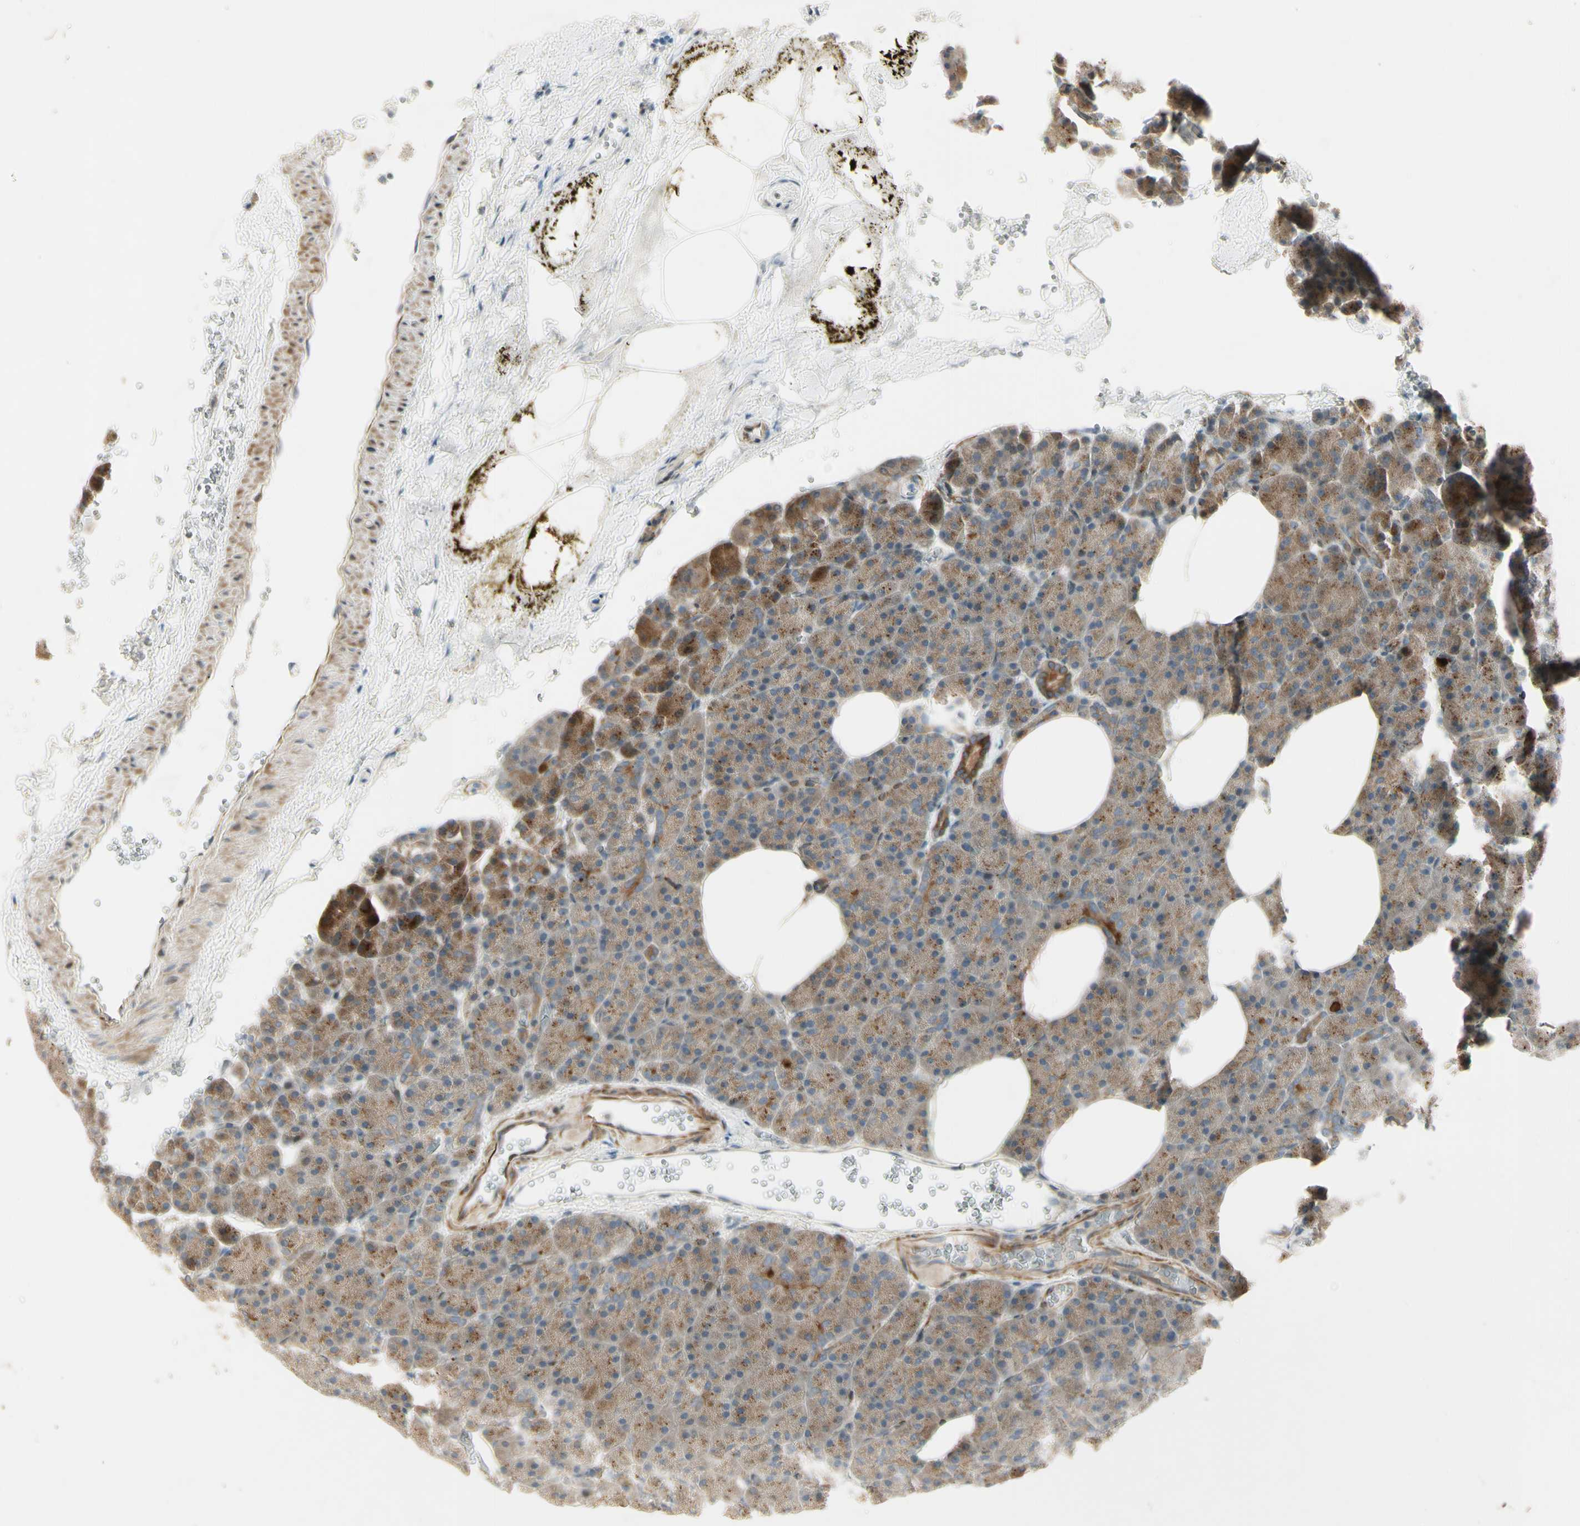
{"staining": {"intensity": "moderate", "quantity": ">75%", "location": "cytoplasmic/membranous"}, "tissue": "pancreas", "cell_type": "Exocrine glandular cells", "image_type": "normal", "snomed": [{"axis": "morphology", "description": "Normal tissue, NOS"}, {"axis": "topography", "description": "Pancreas"}], "caption": "Normal pancreas demonstrates moderate cytoplasmic/membranous staining in about >75% of exocrine glandular cells.", "gene": "NDFIP1", "patient": {"sex": "female", "age": 35}}